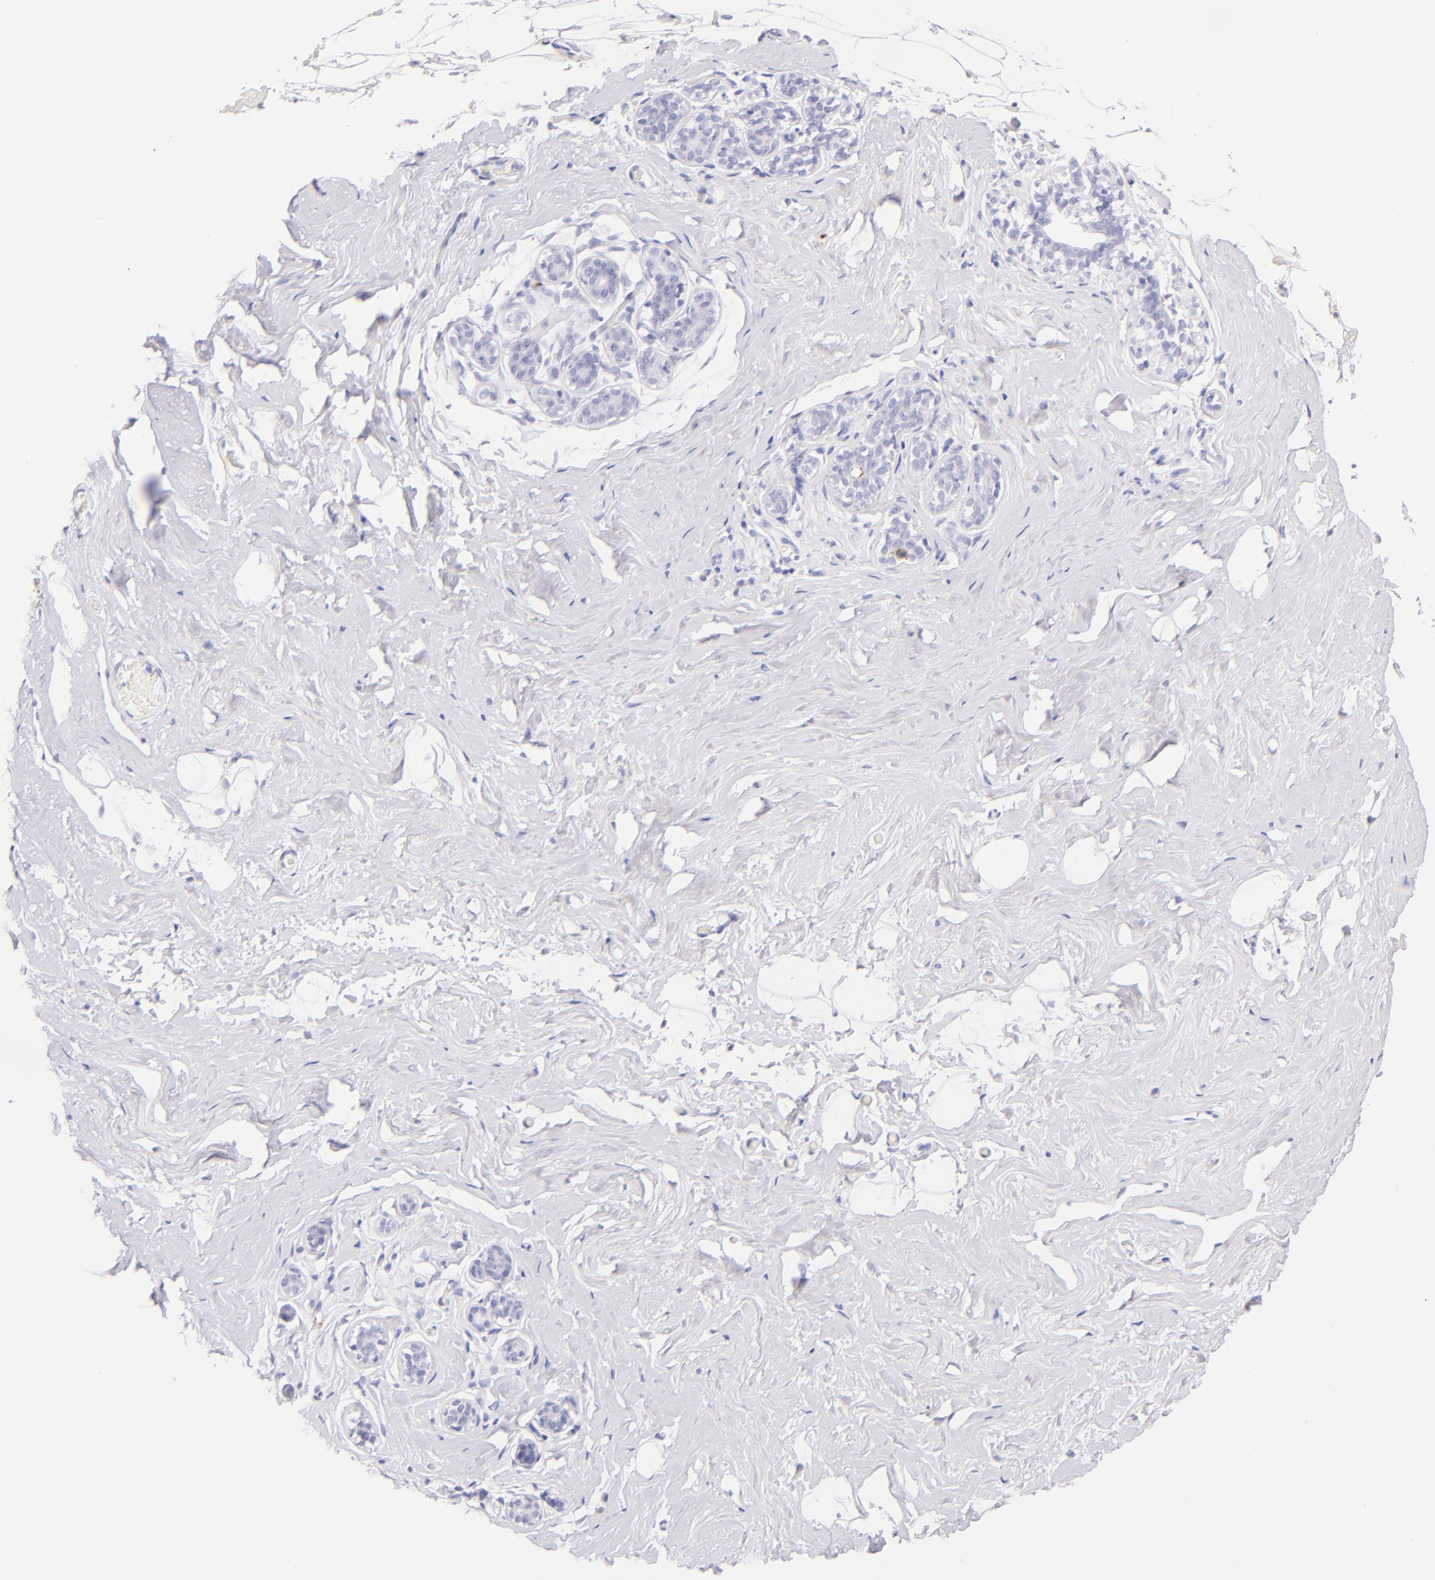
{"staining": {"intensity": "negative", "quantity": "none", "location": "none"}, "tissue": "breast", "cell_type": "Adipocytes", "image_type": "normal", "snomed": [{"axis": "morphology", "description": "Normal tissue, NOS"}, {"axis": "topography", "description": "Breast"}, {"axis": "topography", "description": "Soft tissue"}], "caption": "DAB (3,3'-diaminobenzidine) immunohistochemical staining of unremarkable breast shows no significant staining in adipocytes. (IHC, brightfield microscopy, high magnification).", "gene": "SDC1", "patient": {"sex": "female", "age": 75}}